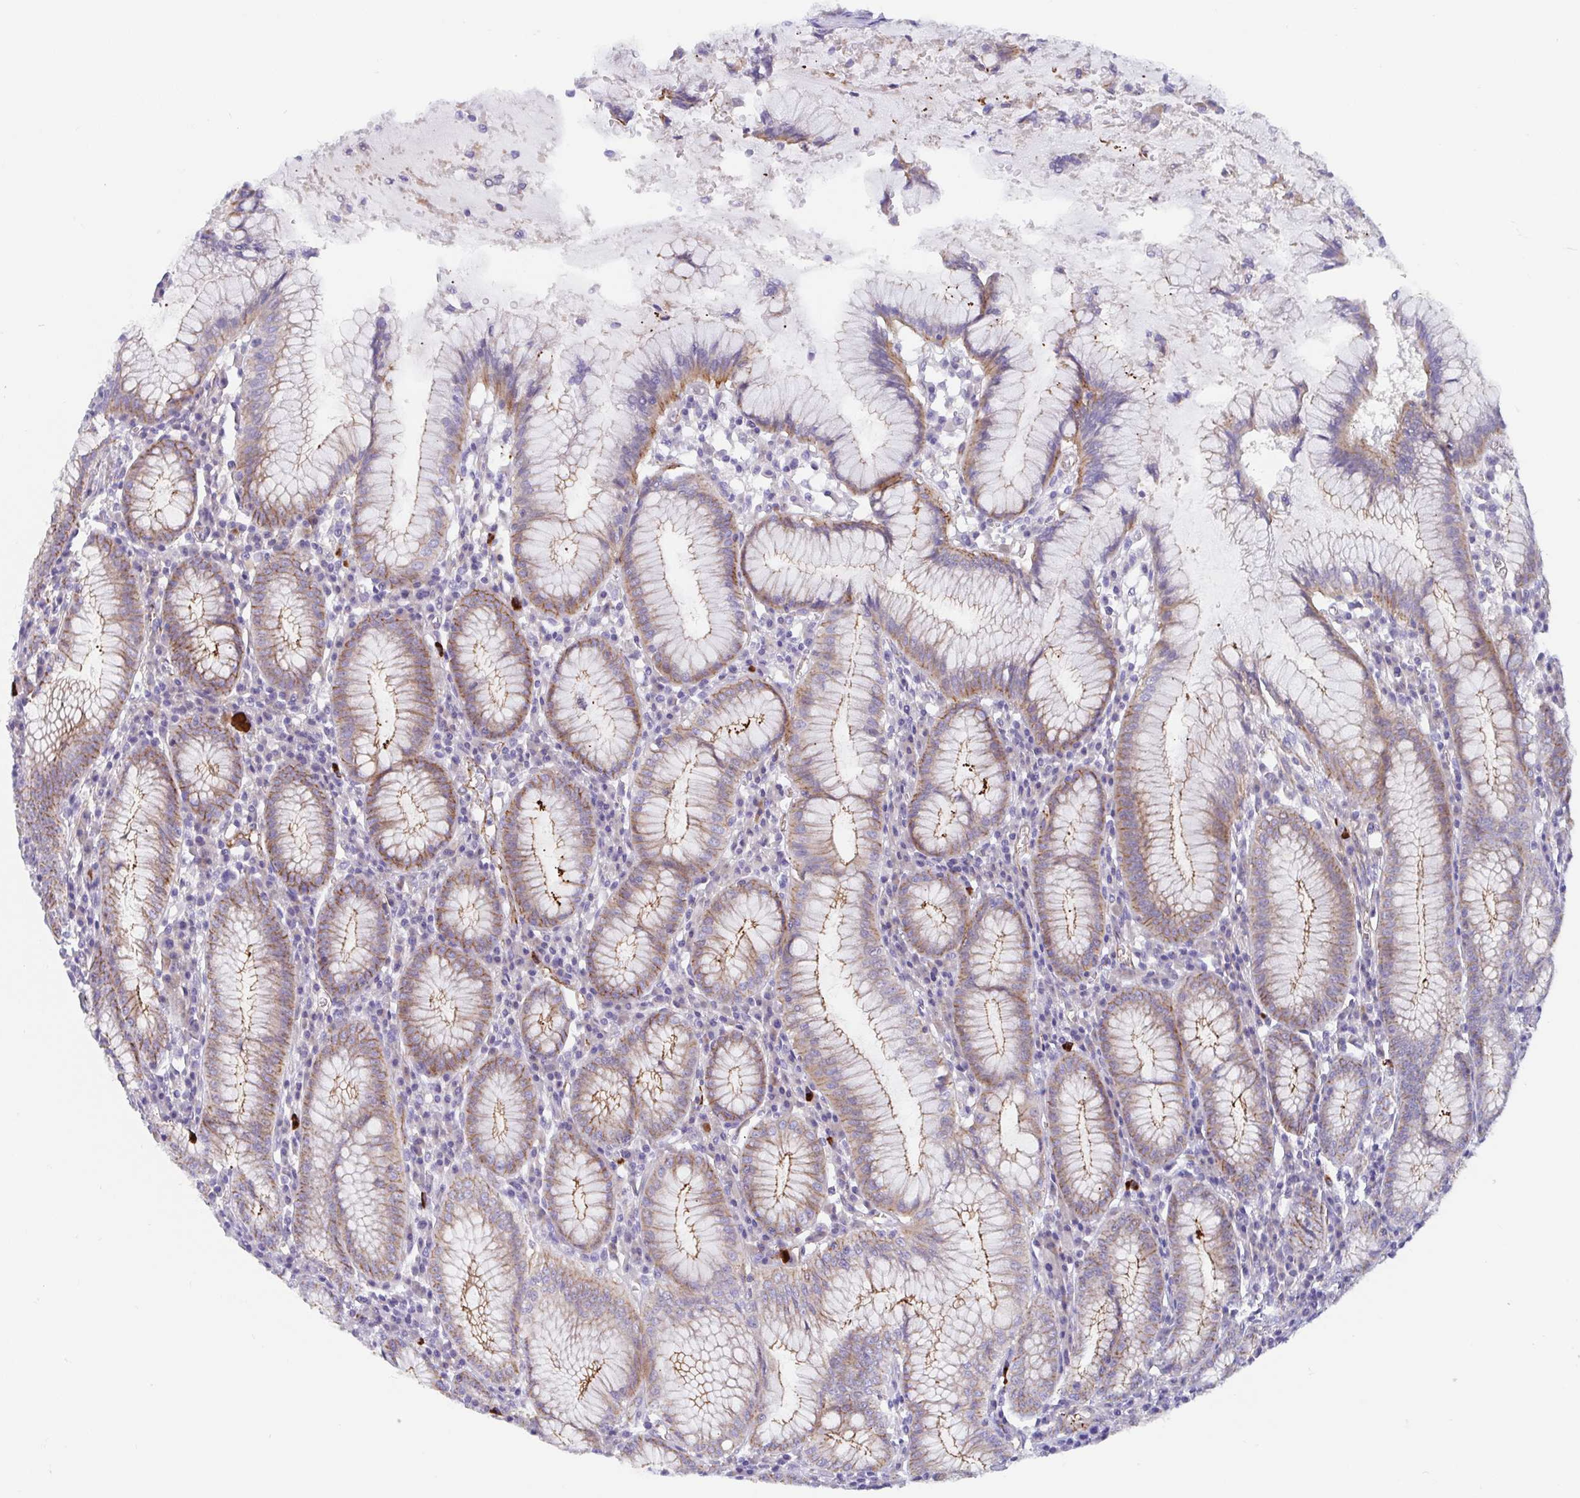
{"staining": {"intensity": "moderate", "quantity": "25%-75%", "location": "cytoplasmic/membranous"}, "tissue": "stomach", "cell_type": "Glandular cells", "image_type": "normal", "snomed": [{"axis": "morphology", "description": "Normal tissue, NOS"}, {"axis": "topography", "description": "Stomach"}], "caption": "Moderate cytoplasmic/membranous staining for a protein is identified in approximately 25%-75% of glandular cells of benign stomach using immunohistochemistry.", "gene": "TRAM2", "patient": {"sex": "male", "age": 55}}